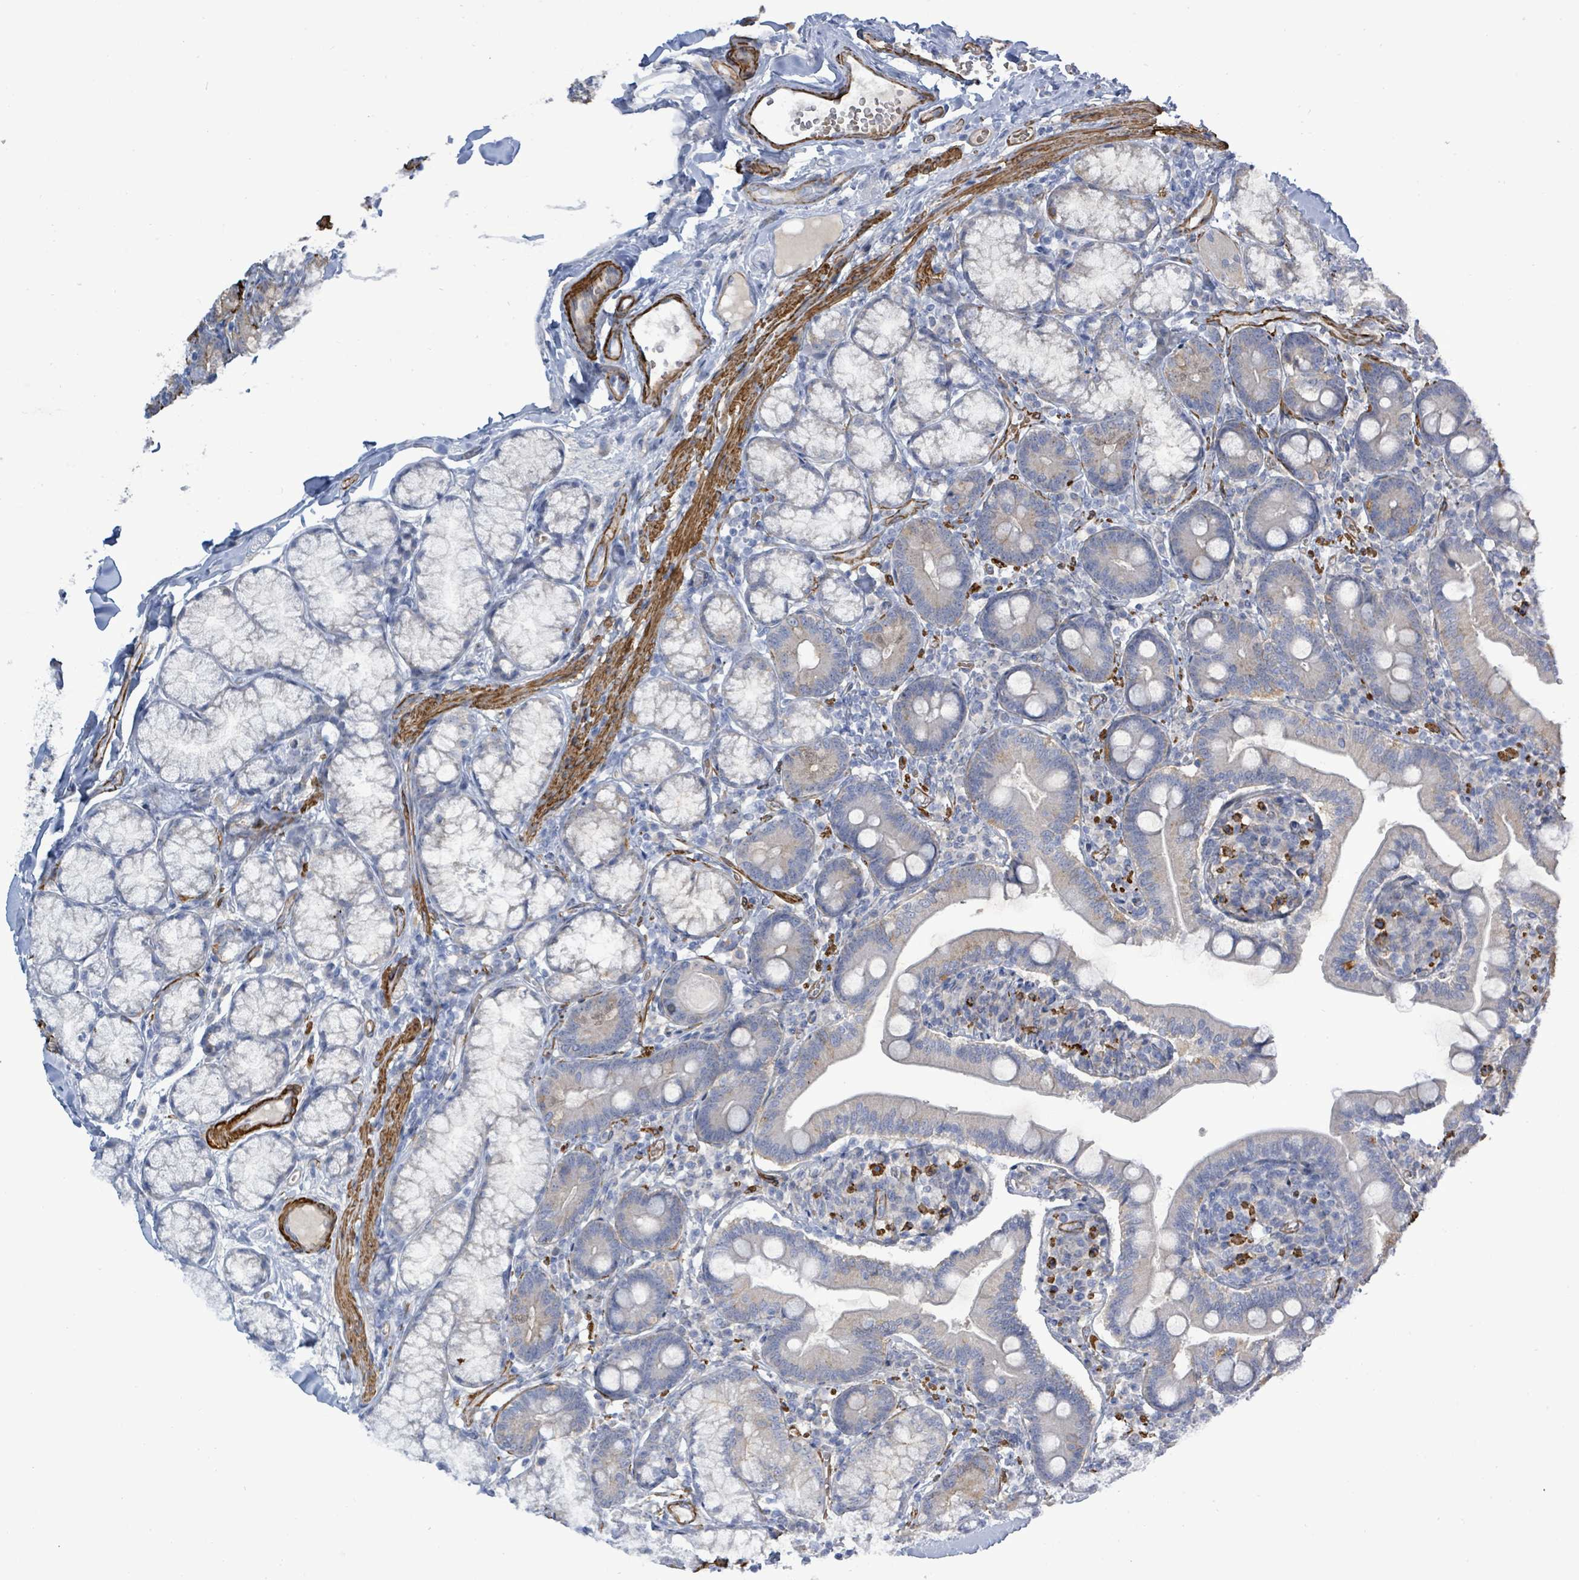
{"staining": {"intensity": "negative", "quantity": "none", "location": "none"}, "tissue": "duodenum", "cell_type": "Glandular cells", "image_type": "normal", "snomed": [{"axis": "morphology", "description": "Normal tissue, NOS"}, {"axis": "topography", "description": "Duodenum"}], "caption": "Glandular cells are negative for brown protein staining in normal duodenum. (DAB (3,3'-diaminobenzidine) immunohistochemistry (IHC), high magnification).", "gene": "DMRTC1B", "patient": {"sex": "female", "age": 67}}